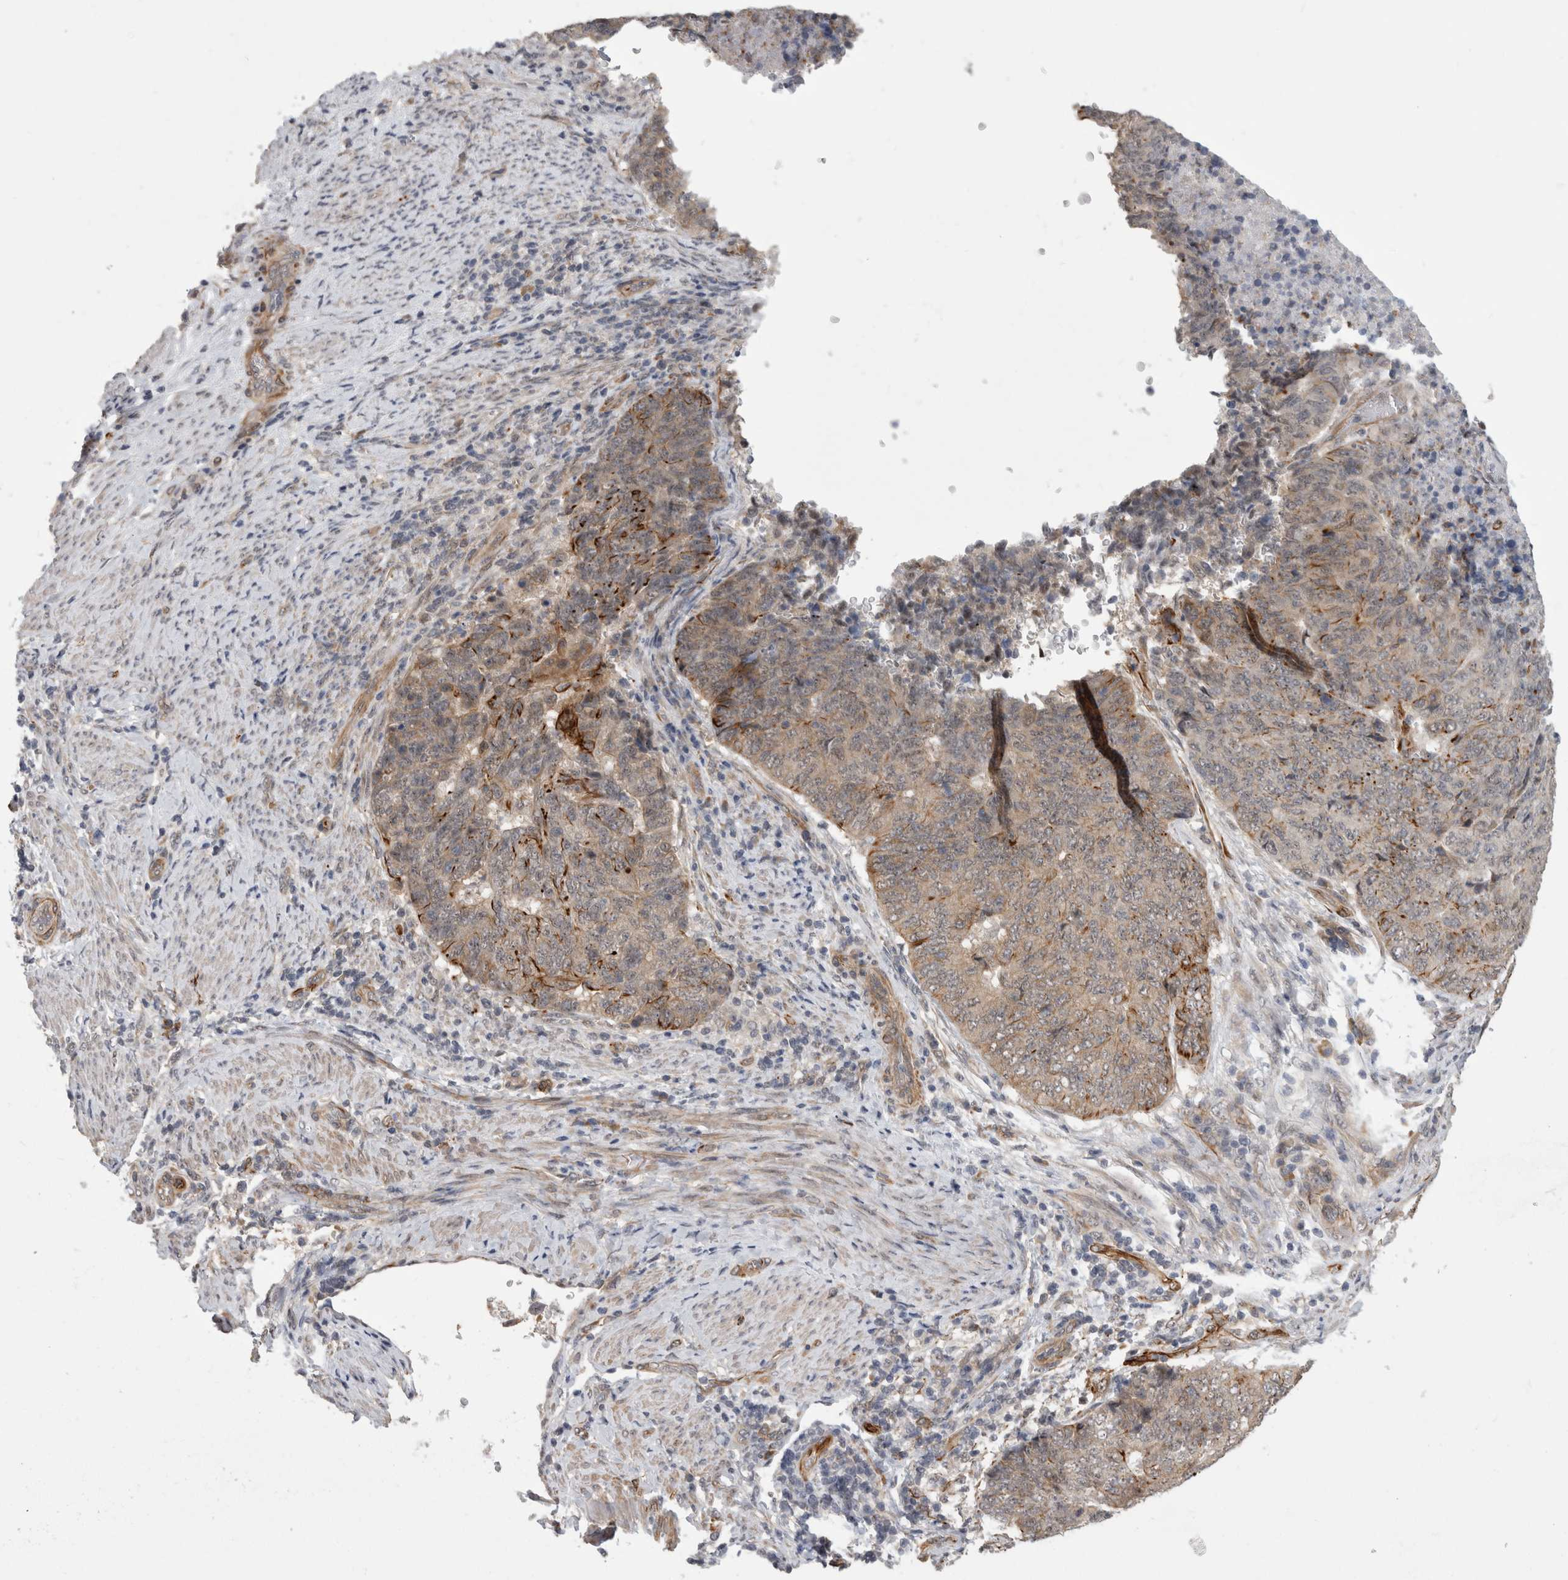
{"staining": {"intensity": "weak", "quantity": "<25%", "location": "cytoplasmic/membranous"}, "tissue": "endometrial cancer", "cell_type": "Tumor cells", "image_type": "cancer", "snomed": [{"axis": "morphology", "description": "Adenocarcinoma, NOS"}, {"axis": "topography", "description": "Endometrium"}], "caption": "High magnification brightfield microscopy of endometrial adenocarcinoma stained with DAB (3,3'-diaminobenzidine) (brown) and counterstained with hematoxylin (blue): tumor cells show no significant staining.", "gene": "FAM83H", "patient": {"sex": "female", "age": 80}}